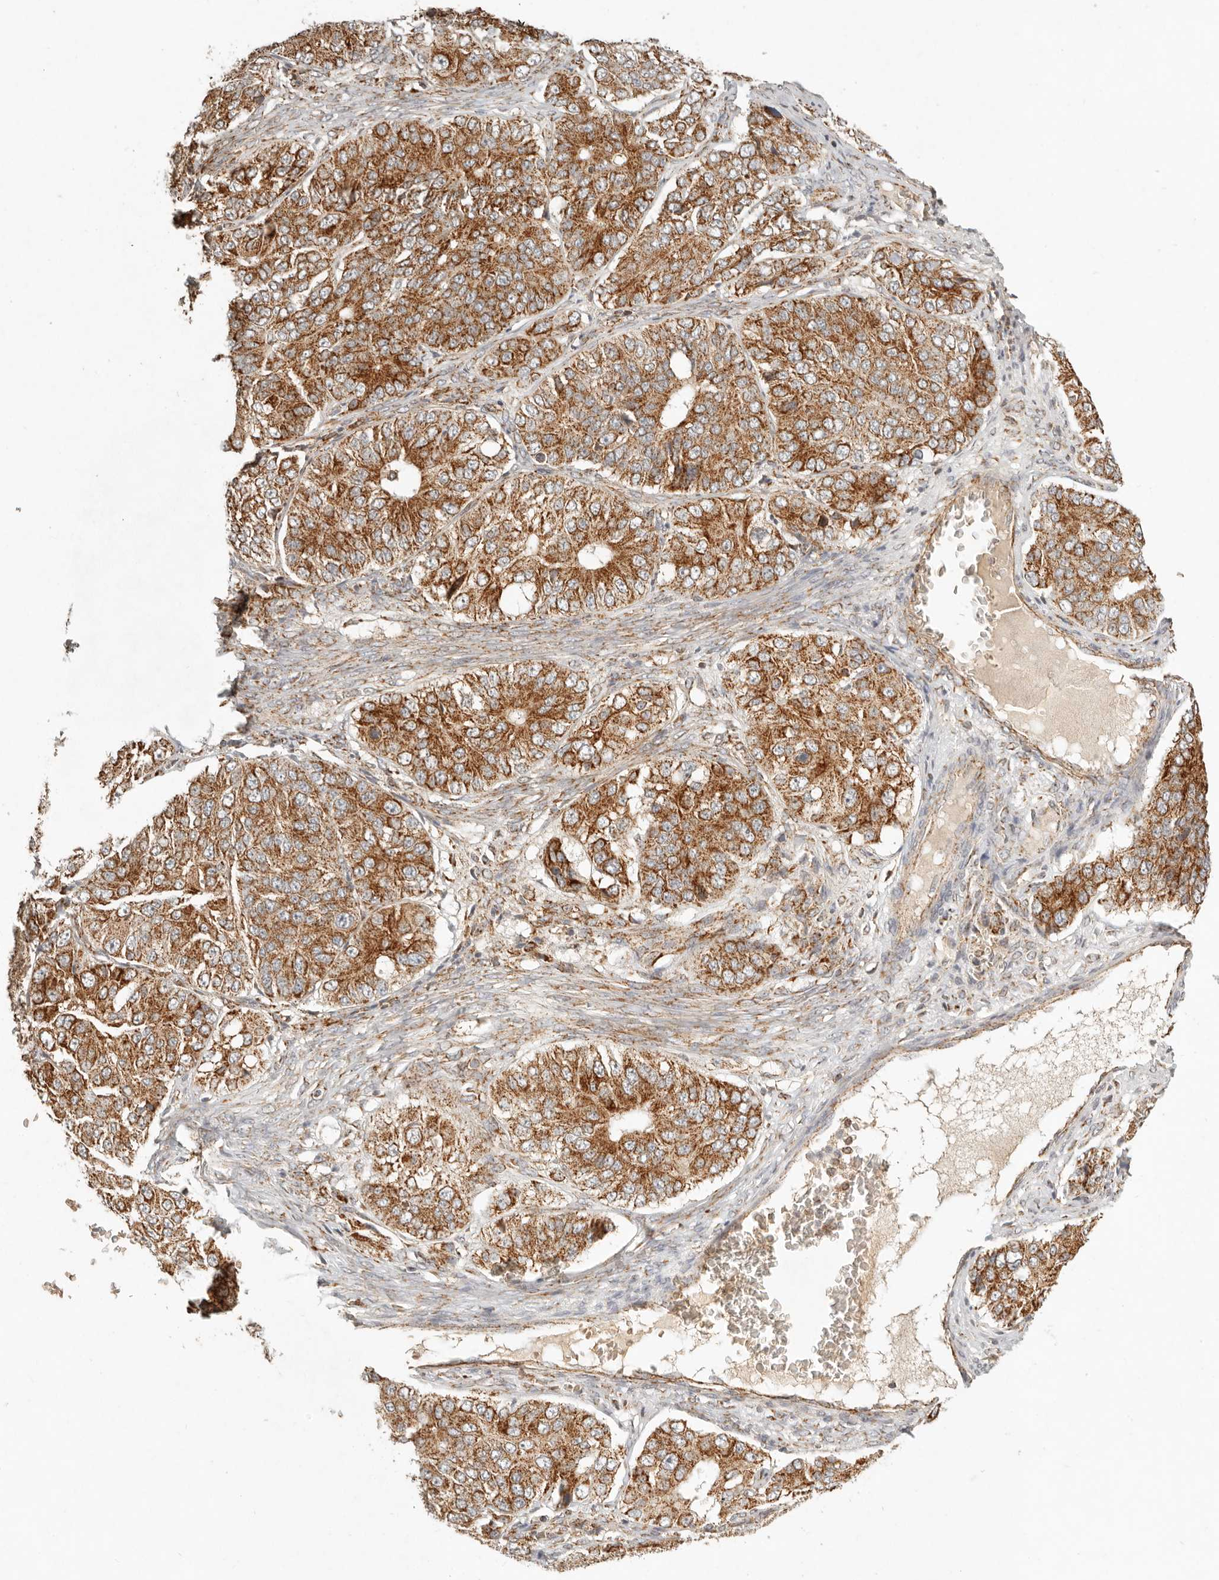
{"staining": {"intensity": "moderate", "quantity": ">75%", "location": "cytoplasmic/membranous"}, "tissue": "ovarian cancer", "cell_type": "Tumor cells", "image_type": "cancer", "snomed": [{"axis": "morphology", "description": "Carcinoma, endometroid"}, {"axis": "topography", "description": "Ovary"}], "caption": "DAB (3,3'-diaminobenzidine) immunohistochemical staining of human ovarian cancer (endometroid carcinoma) exhibits moderate cytoplasmic/membranous protein expression in approximately >75% of tumor cells.", "gene": "MRPL55", "patient": {"sex": "female", "age": 51}}